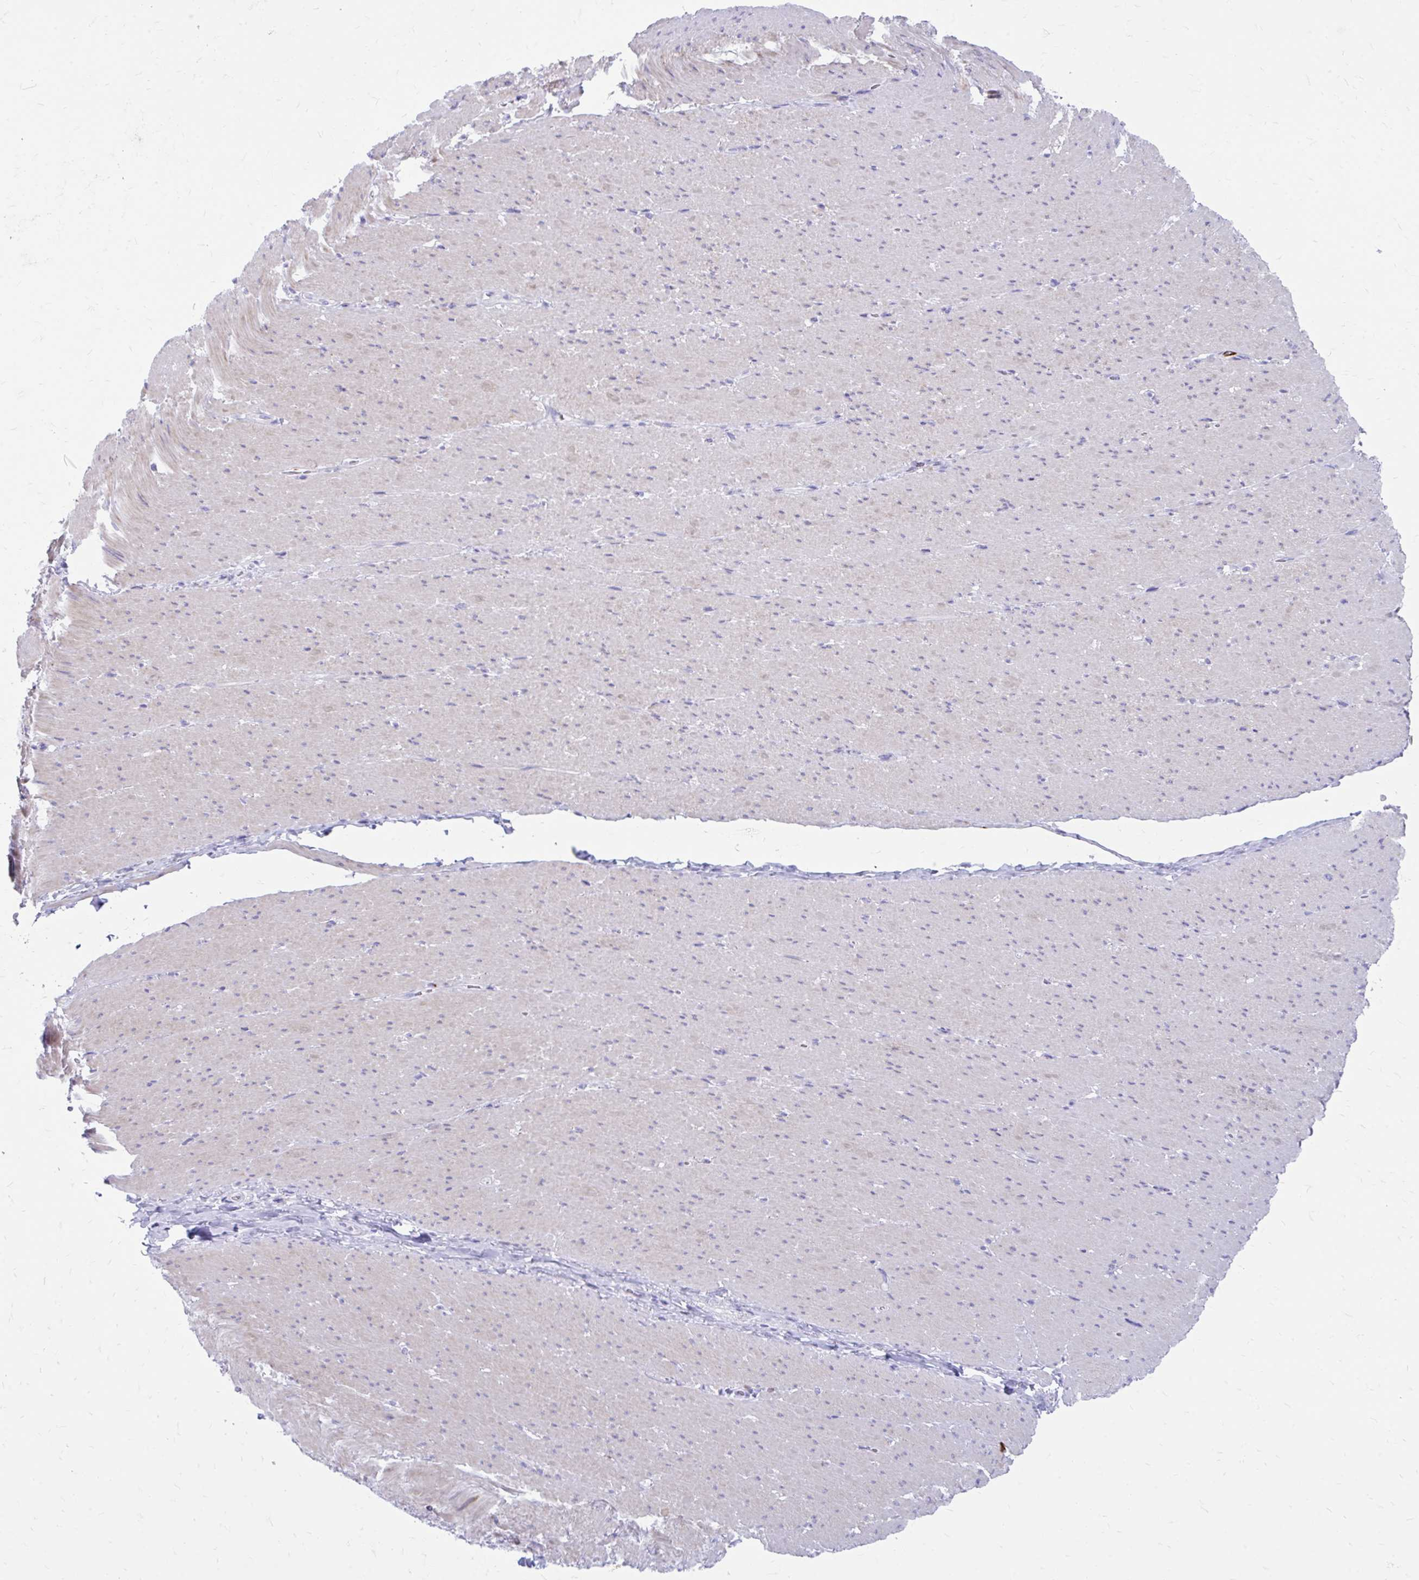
{"staining": {"intensity": "negative", "quantity": "none", "location": "none"}, "tissue": "smooth muscle", "cell_type": "Smooth muscle cells", "image_type": "normal", "snomed": [{"axis": "morphology", "description": "Normal tissue, NOS"}, {"axis": "topography", "description": "Smooth muscle"}, {"axis": "topography", "description": "Rectum"}], "caption": "Image shows no protein staining in smooth muscle cells of normal smooth muscle.", "gene": "ZNF699", "patient": {"sex": "male", "age": 53}}